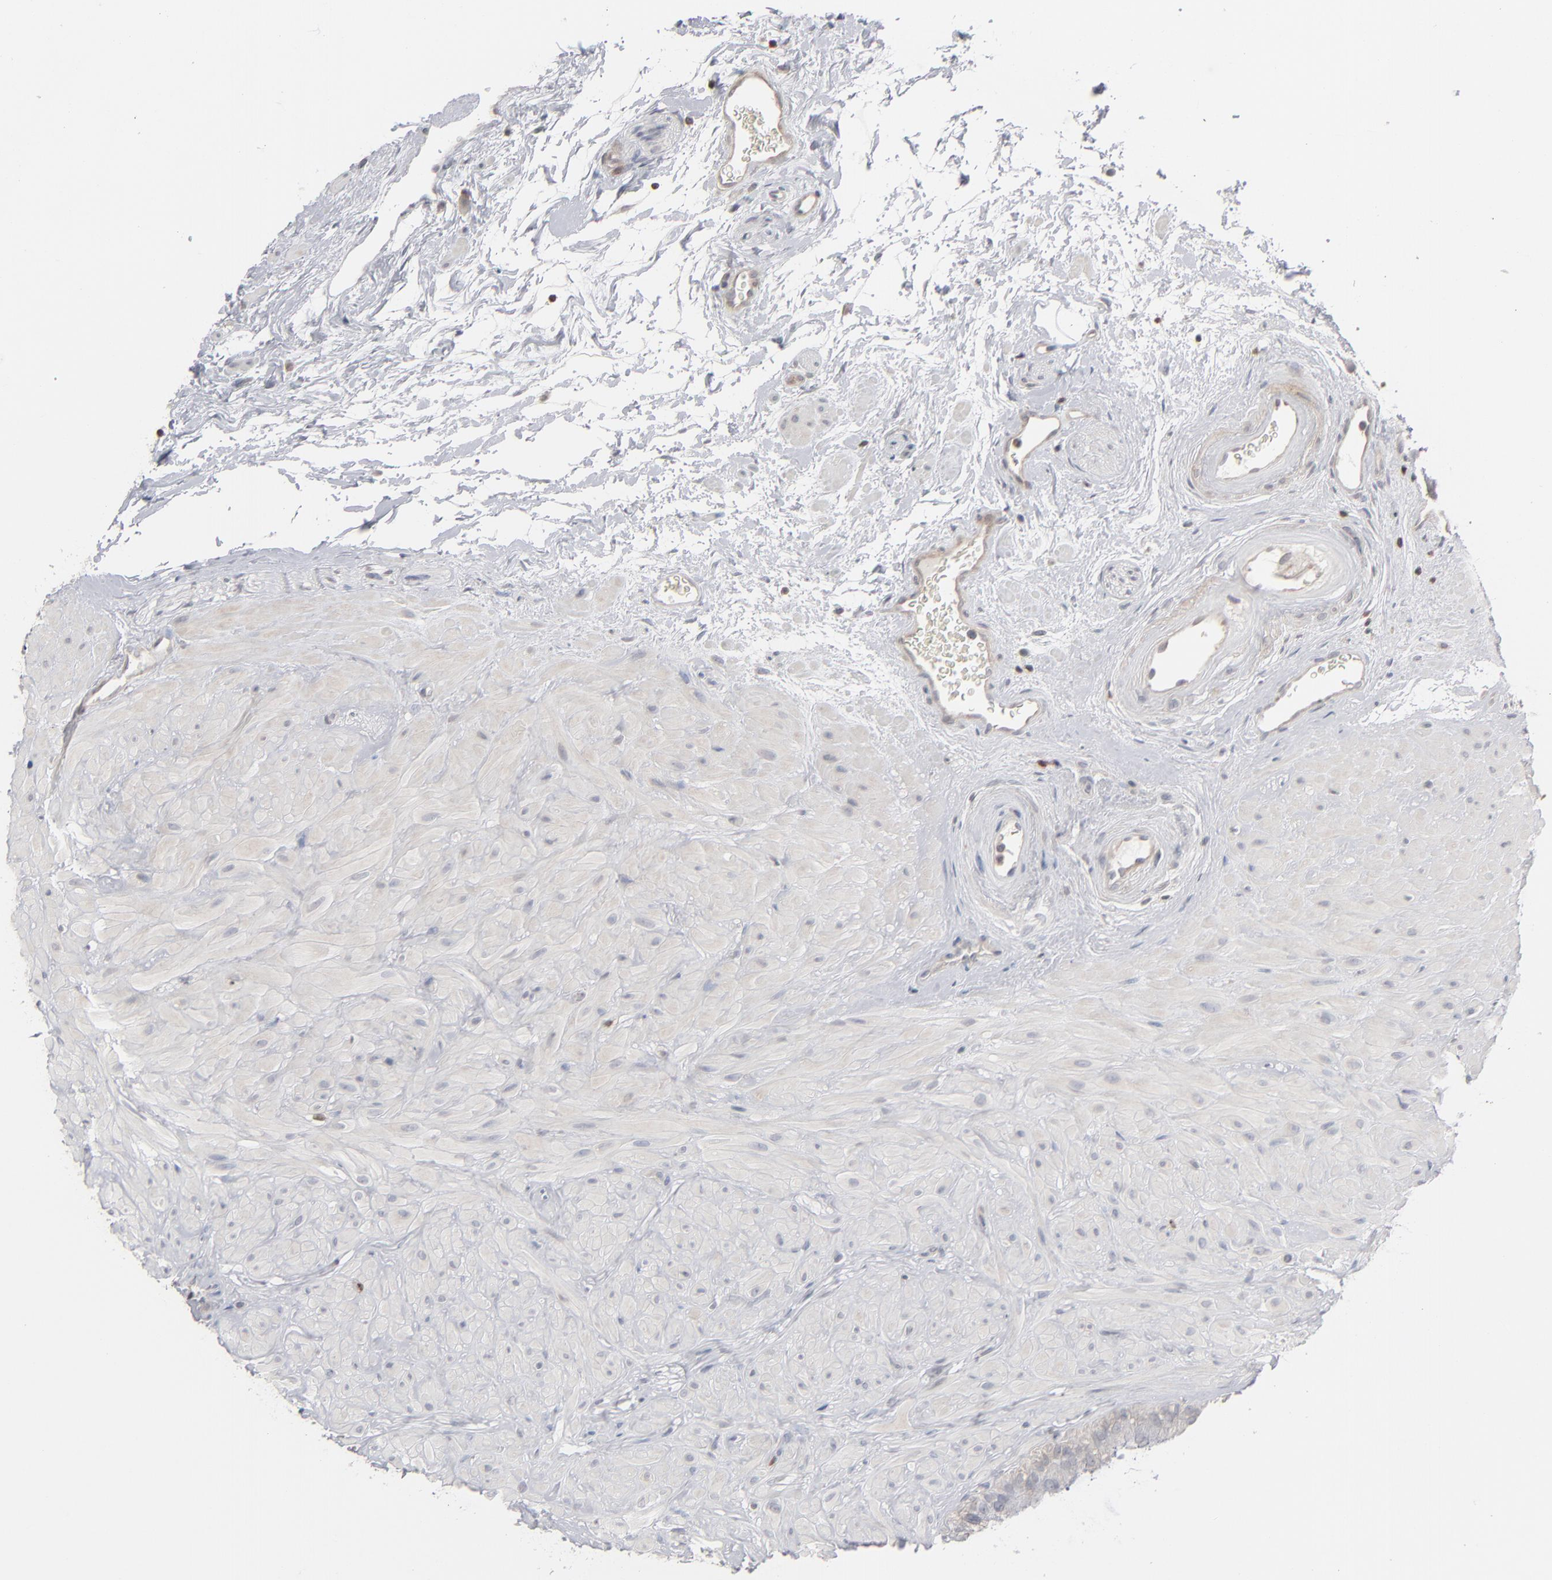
{"staining": {"intensity": "weak", "quantity": "<25%", "location": "cytoplasmic/membranous"}, "tissue": "seminal vesicle", "cell_type": "Glandular cells", "image_type": "normal", "snomed": [{"axis": "morphology", "description": "Normal tissue, NOS"}, {"axis": "topography", "description": "Seminal veicle"}], "caption": "High power microscopy micrograph of an immunohistochemistry (IHC) image of benign seminal vesicle, revealing no significant staining in glandular cells.", "gene": "STAT4", "patient": {"sex": "male", "age": 63}}